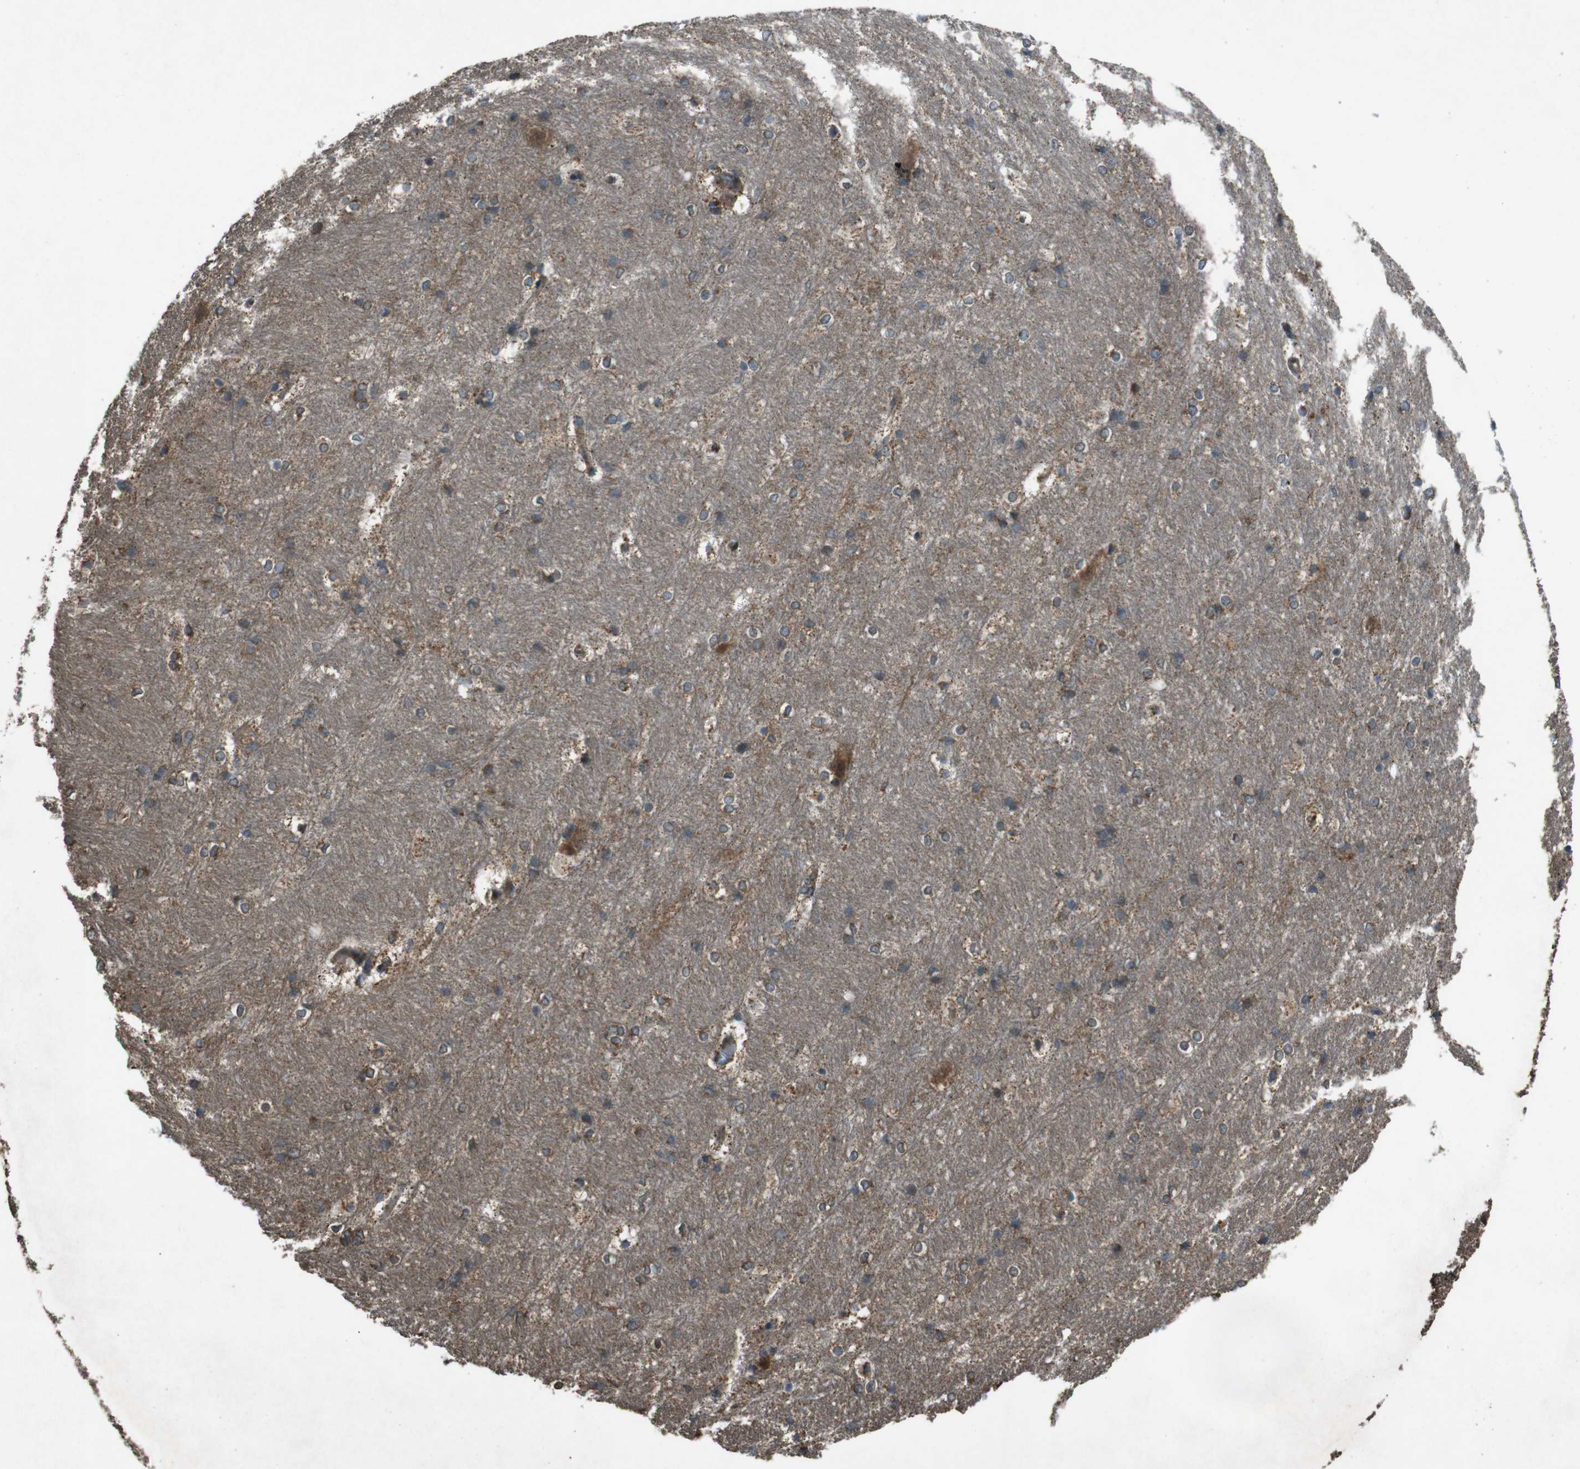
{"staining": {"intensity": "weak", "quantity": "<25%", "location": "cytoplasmic/membranous"}, "tissue": "hippocampus", "cell_type": "Glial cells", "image_type": "normal", "snomed": [{"axis": "morphology", "description": "Normal tissue, NOS"}, {"axis": "topography", "description": "Hippocampus"}], "caption": "Human hippocampus stained for a protein using immunohistochemistry shows no staining in glial cells.", "gene": "SLC27A4", "patient": {"sex": "female", "age": 19}}